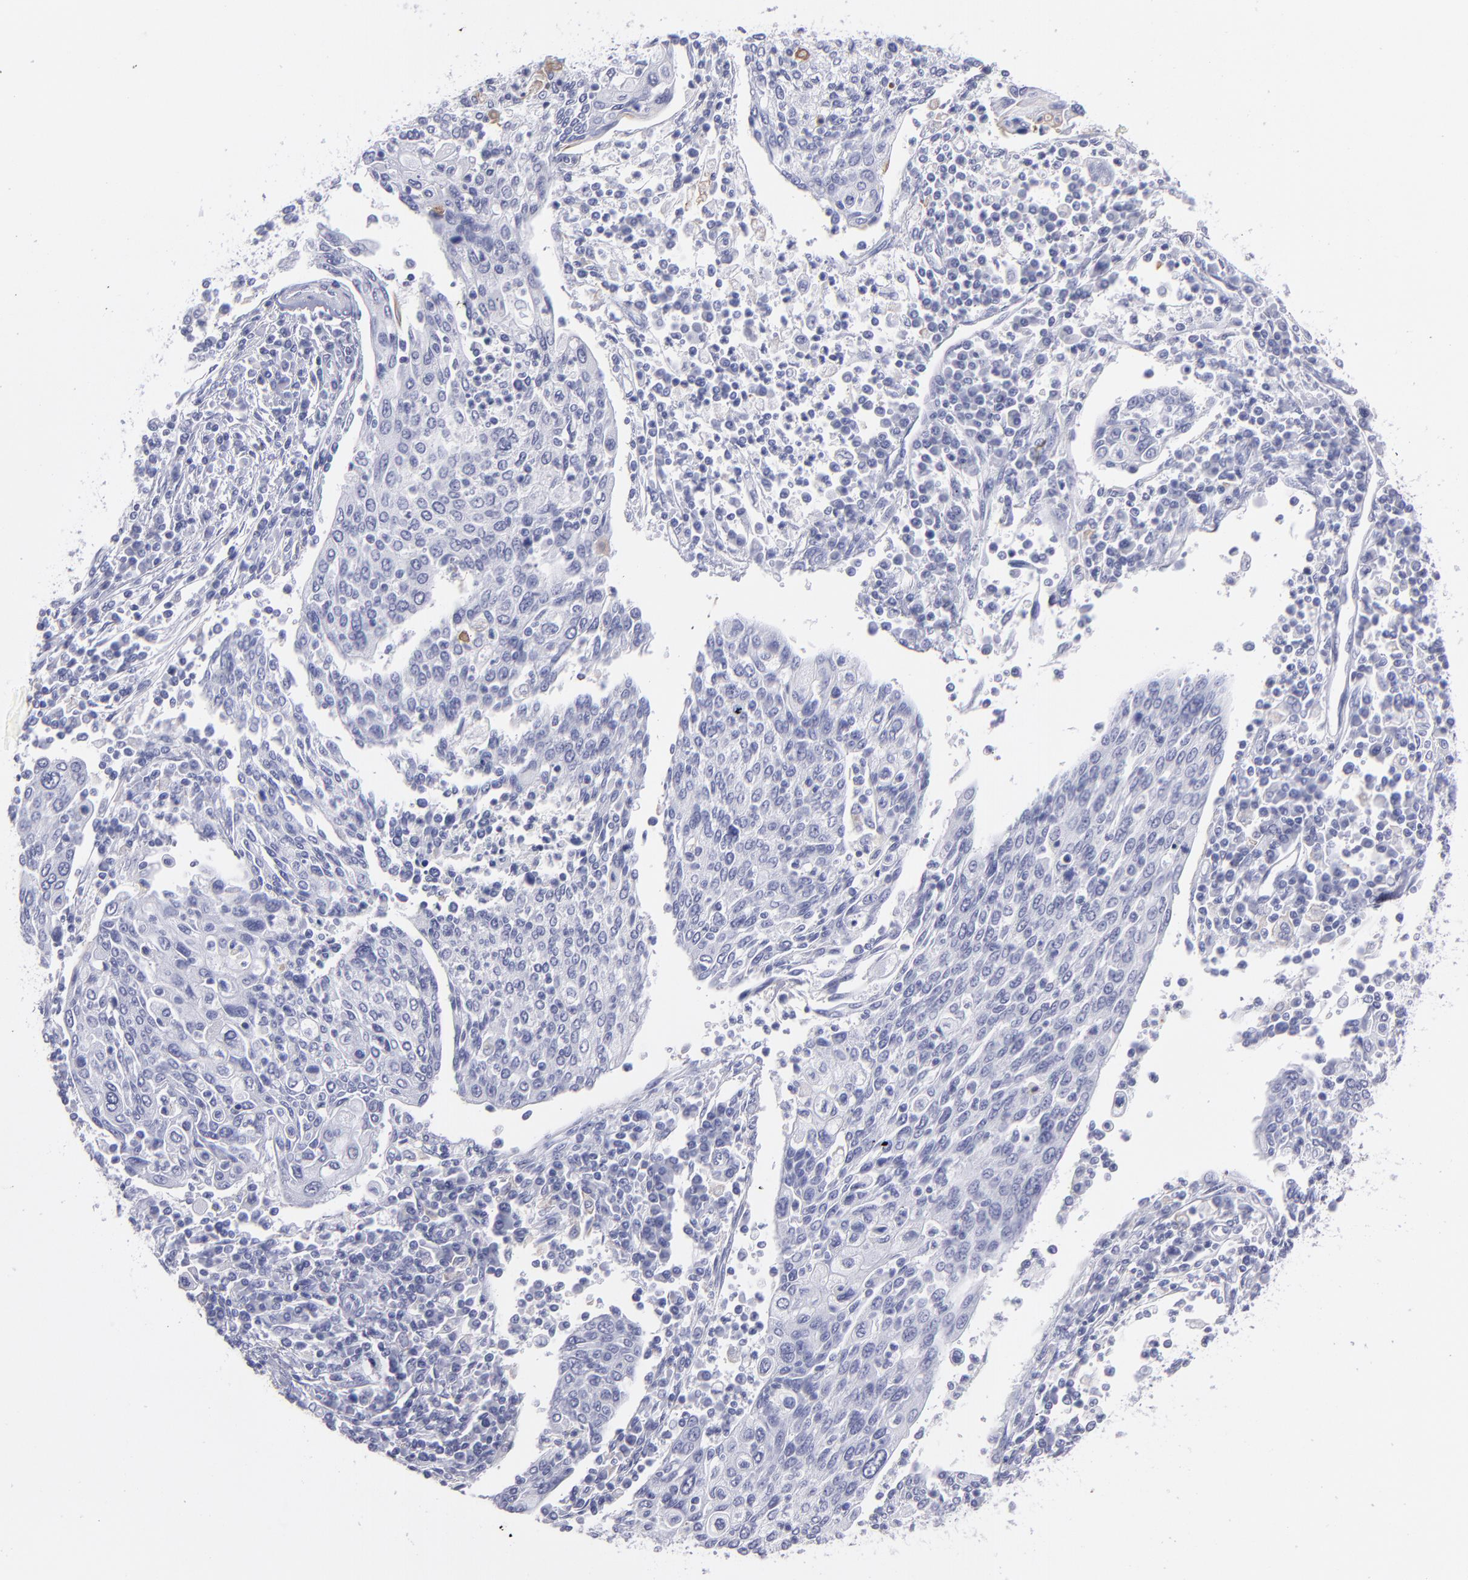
{"staining": {"intensity": "negative", "quantity": "none", "location": "none"}, "tissue": "cervical cancer", "cell_type": "Tumor cells", "image_type": "cancer", "snomed": [{"axis": "morphology", "description": "Squamous cell carcinoma, NOS"}, {"axis": "topography", "description": "Cervix"}], "caption": "A histopathology image of cervical cancer (squamous cell carcinoma) stained for a protein shows no brown staining in tumor cells.", "gene": "MB", "patient": {"sex": "female", "age": 40}}